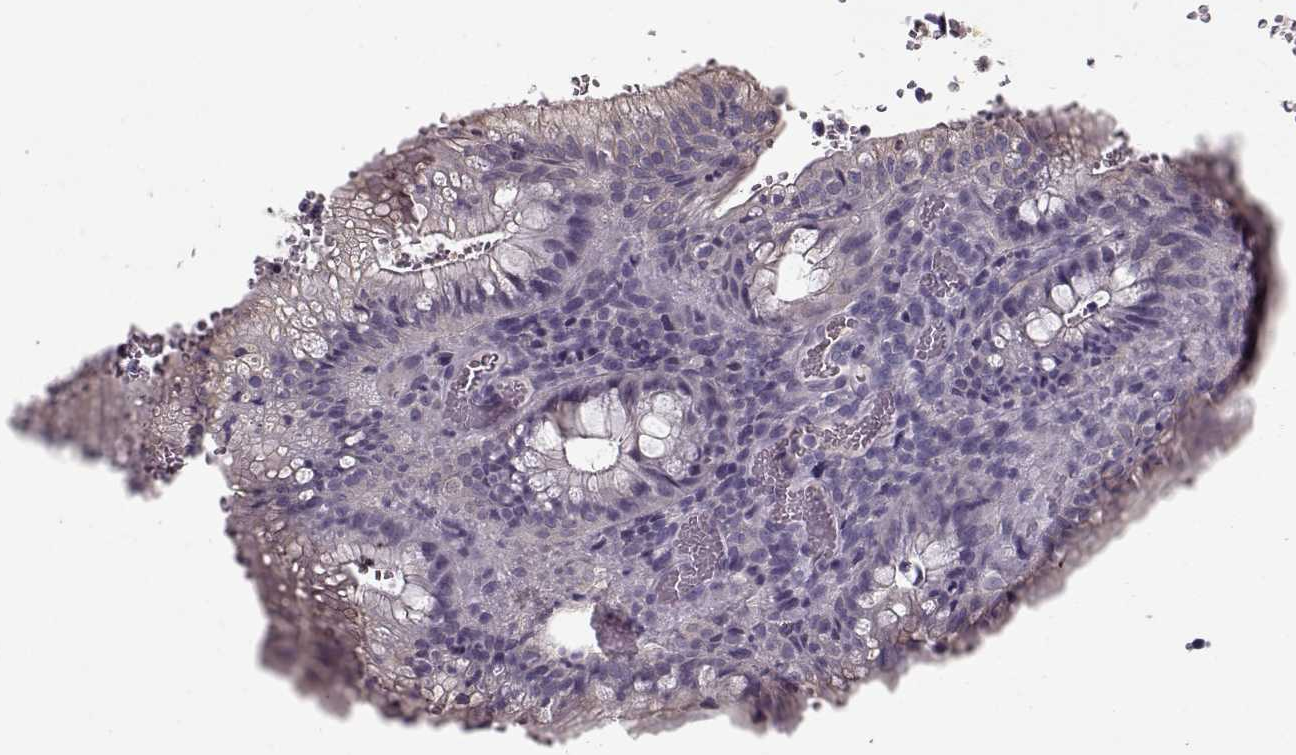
{"staining": {"intensity": "negative", "quantity": "none", "location": "none"}, "tissue": "colorectal cancer", "cell_type": "Tumor cells", "image_type": "cancer", "snomed": [{"axis": "morphology", "description": "Adenocarcinoma, NOS"}, {"axis": "topography", "description": "Colon"}], "caption": "Immunohistochemistry of colorectal cancer (adenocarcinoma) reveals no expression in tumor cells.", "gene": "LUM", "patient": {"sex": "male", "age": 67}}